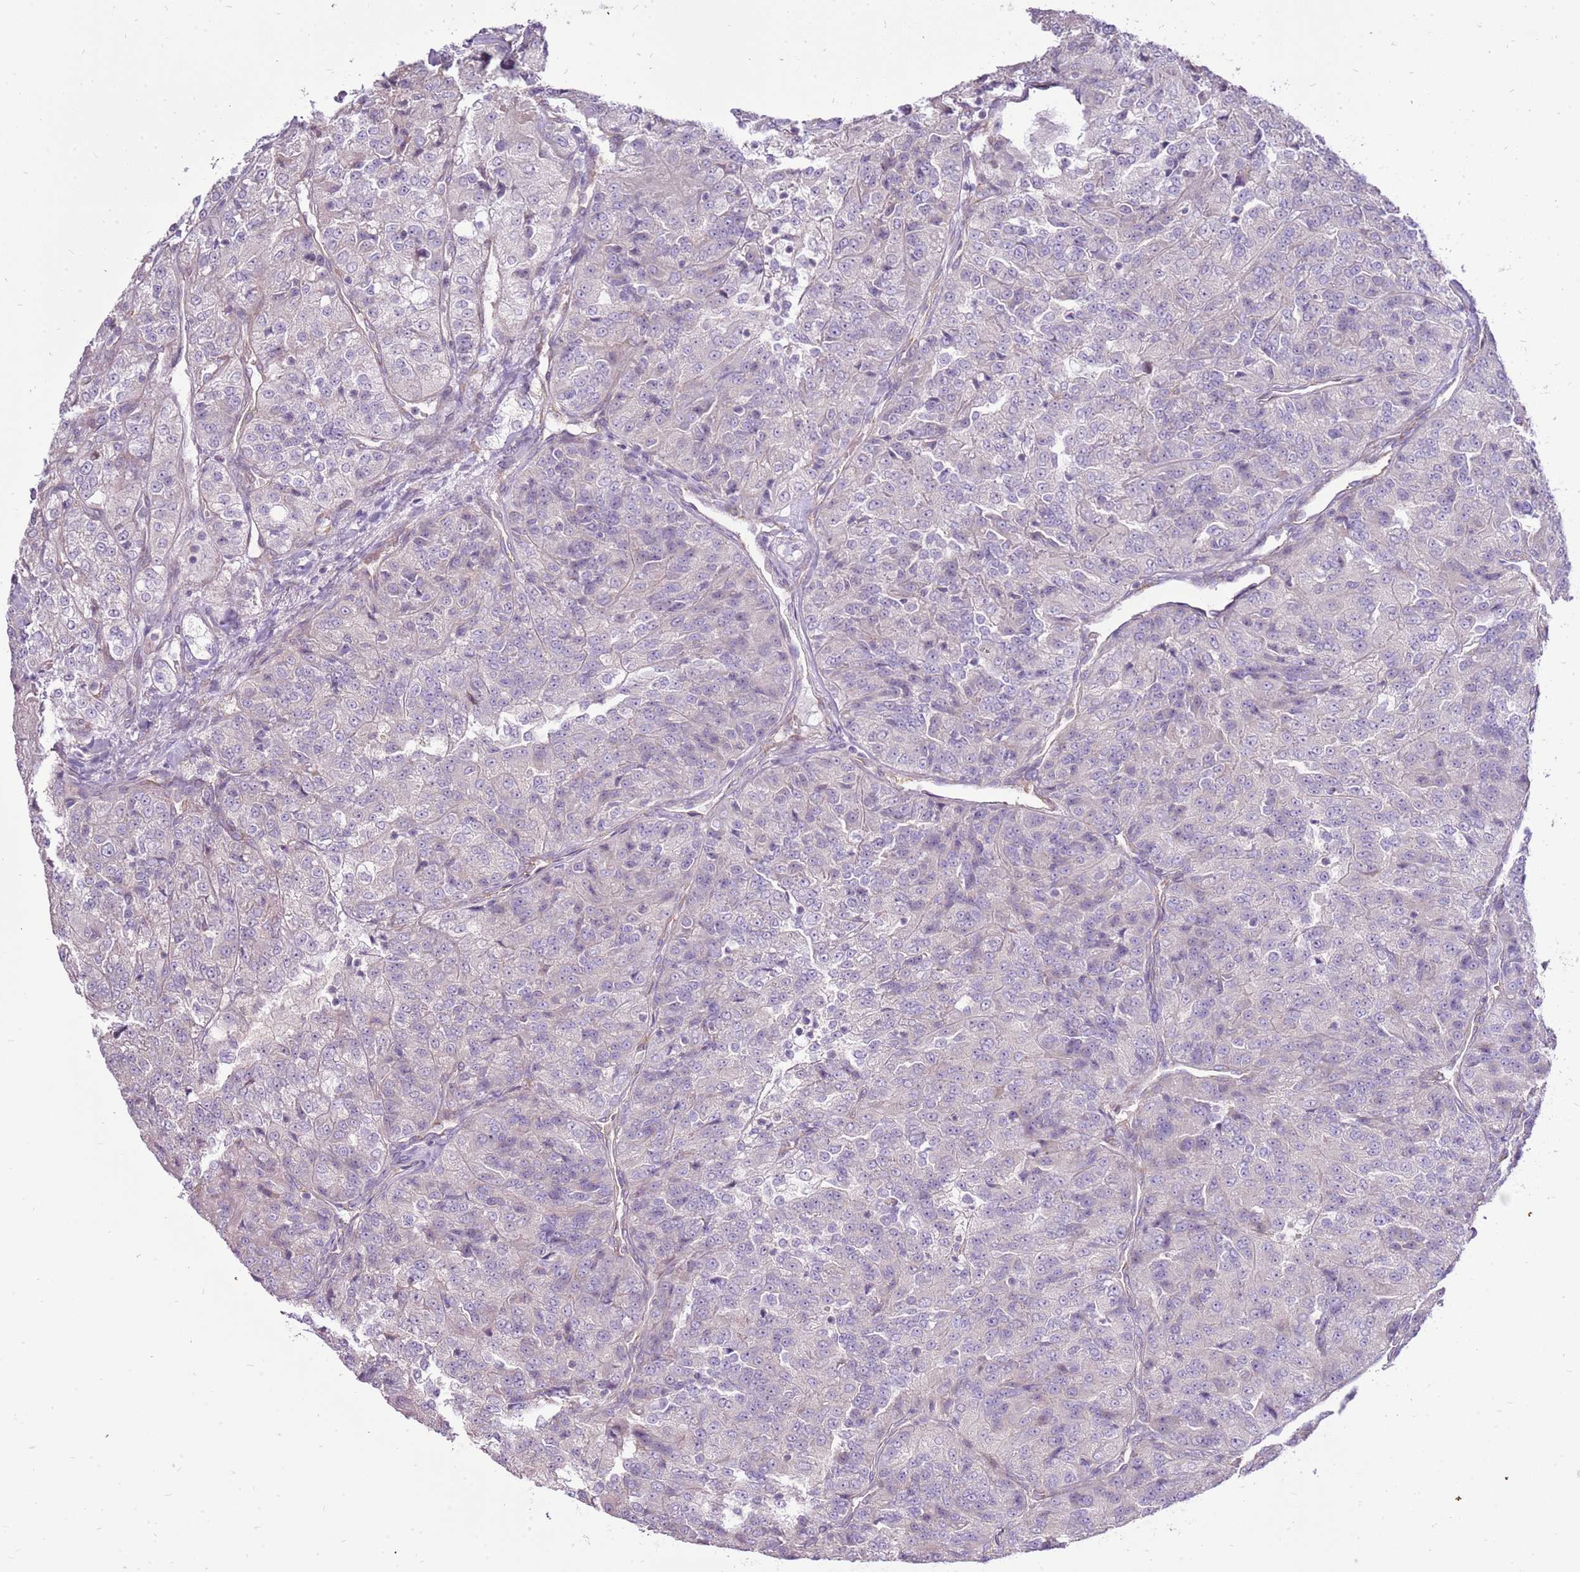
{"staining": {"intensity": "negative", "quantity": "none", "location": "none"}, "tissue": "renal cancer", "cell_type": "Tumor cells", "image_type": "cancer", "snomed": [{"axis": "morphology", "description": "Adenocarcinoma, NOS"}, {"axis": "topography", "description": "Kidney"}], "caption": "DAB (3,3'-diaminobenzidine) immunohistochemical staining of human adenocarcinoma (renal) displays no significant staining in tumor cells.", "gene": "UGGT2", "patient": {"sex": "female", "age": 63}}